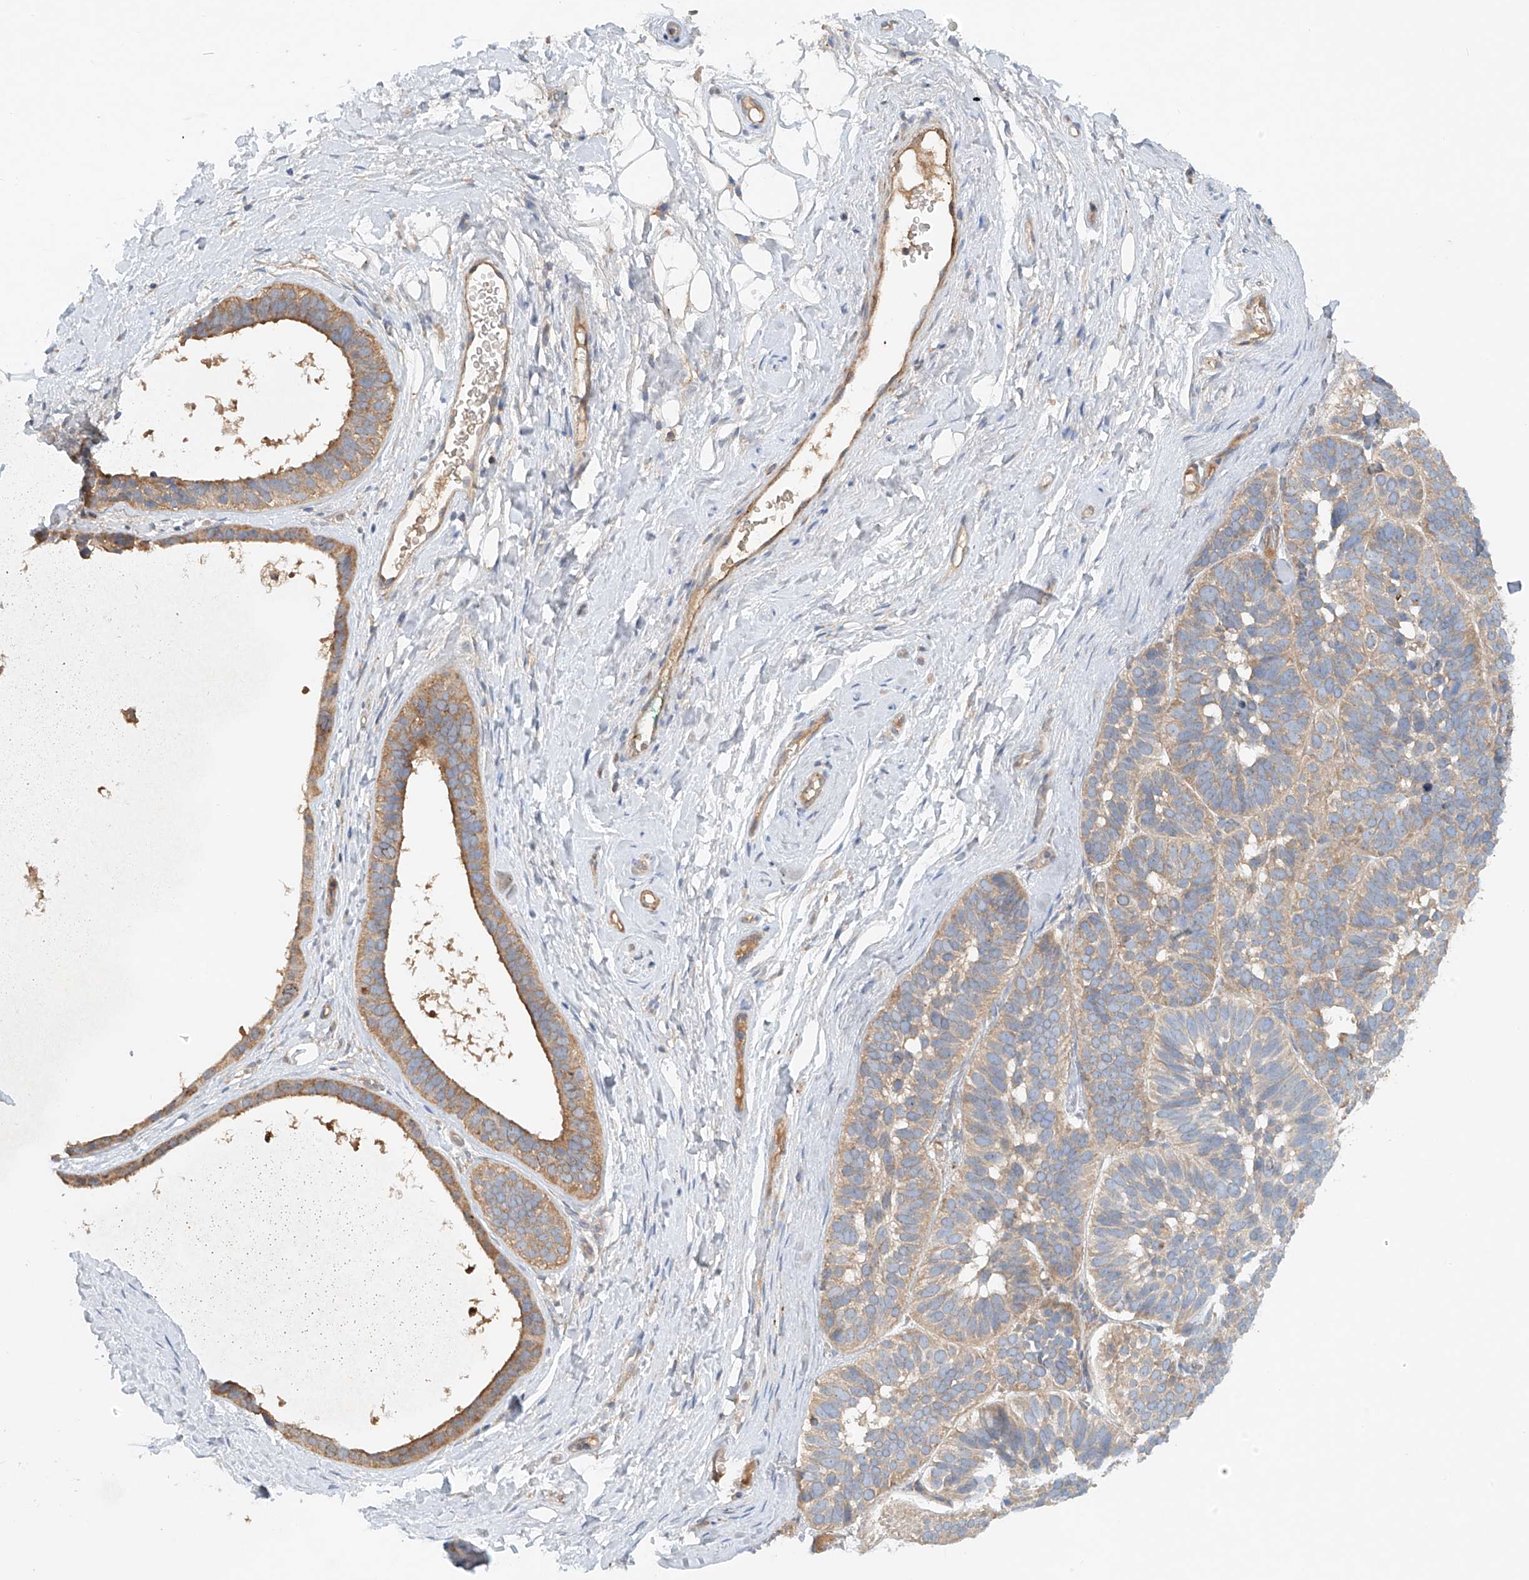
{"staining": {"intensity": "moderate", "quantity": "25%-75%", "location": "cytoplasmic/membranous"}, "tissue": "skin cancer", "cell_type": "Tumor cells", "image_type": "cancer", "snomed": [{"axis": "morphology", "description": "Basal cell carcinoma"}, {"axis": "topography", "description": "Skin"}], "caption": "Immunohistochemical staining of skin cancer reveals medium levels of moderate cytoplasmic/membranous expression in approximately 25%-75% of tumor cells.", "gene": "LYRM9", "patient": {"sex": "male", "age": 62}}